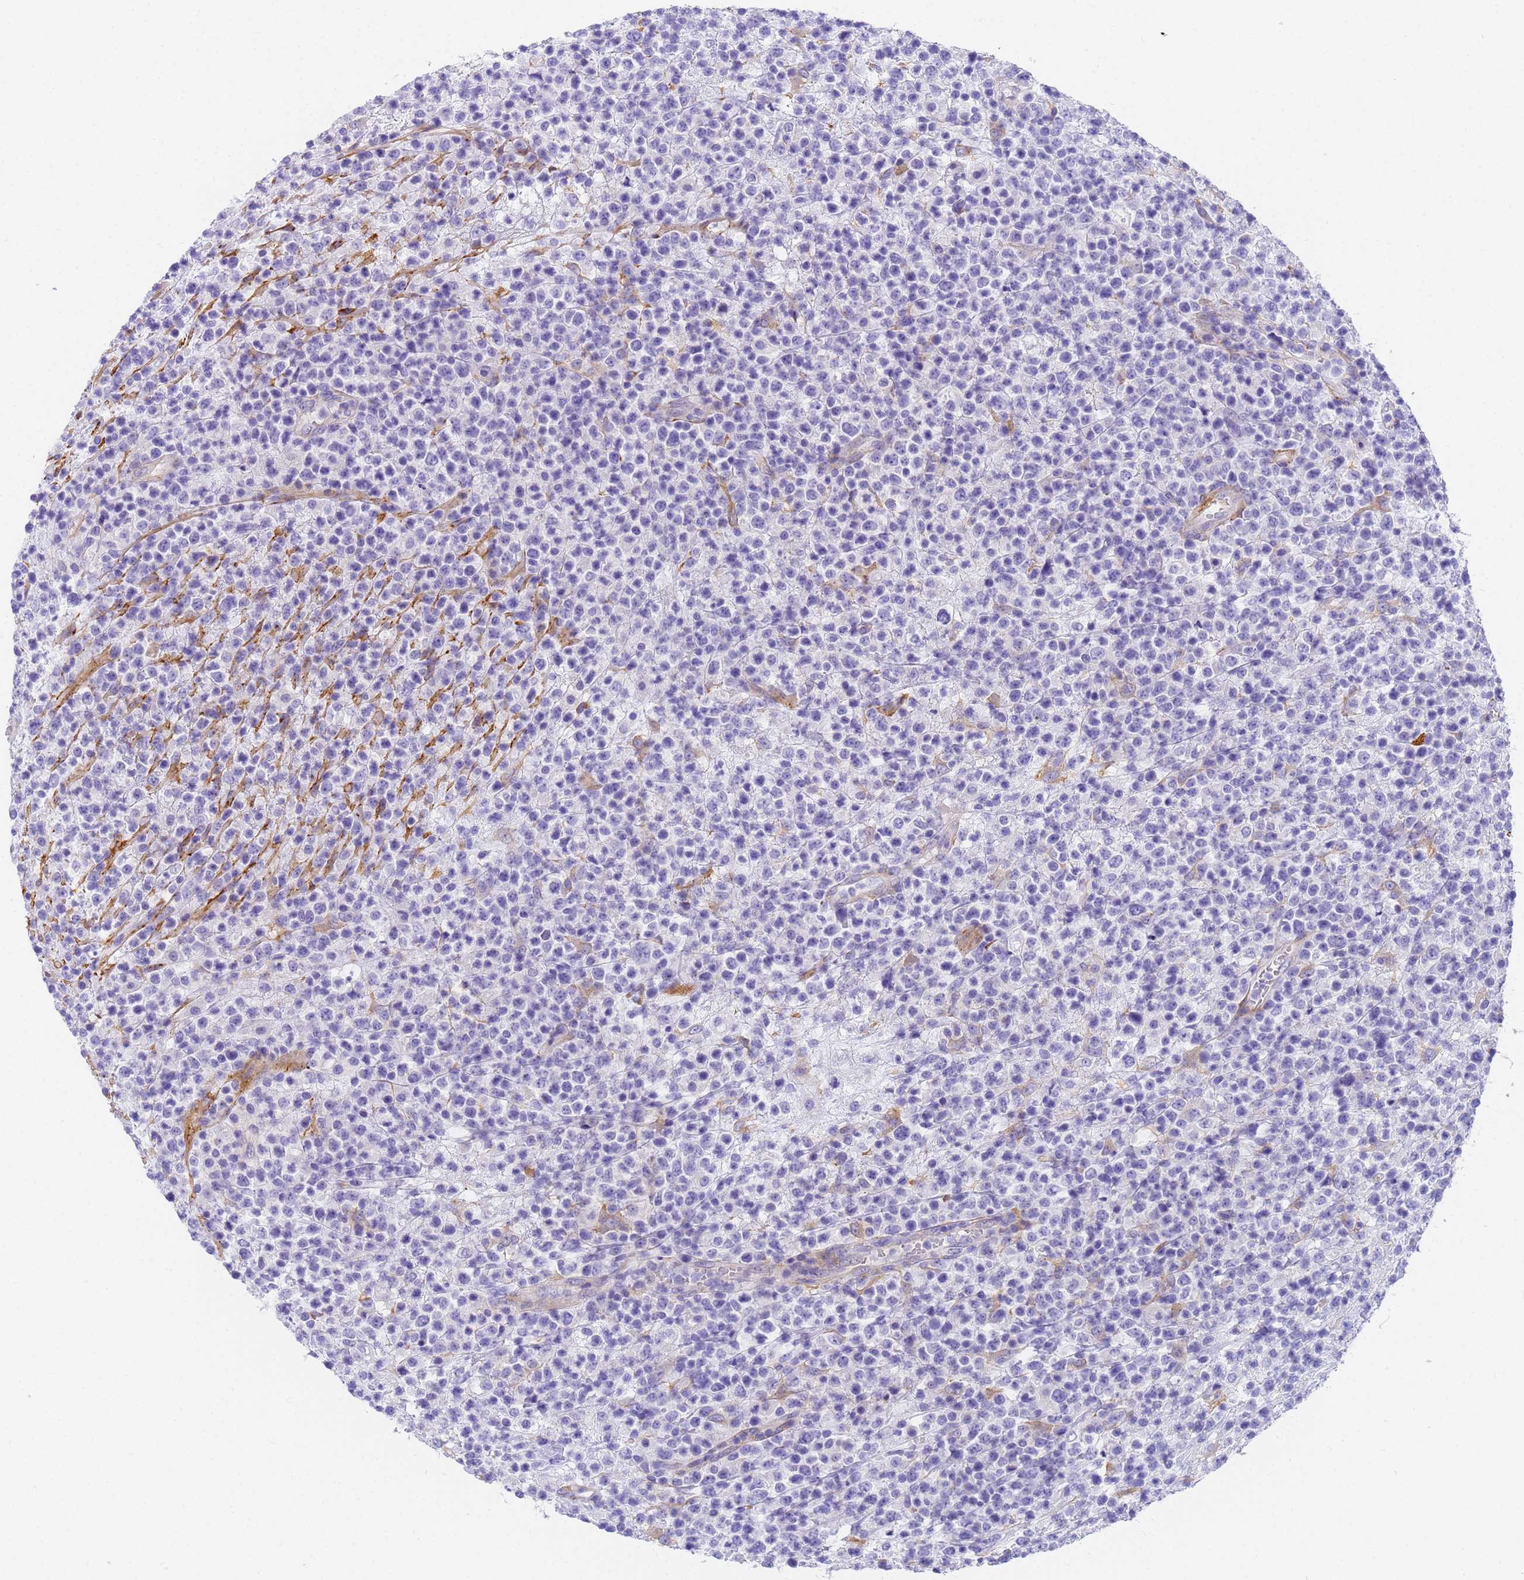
{"staining": {"intensity": "negative", "quantity": "none", "location": "none"}, "tissue": "lymphoma", "cell_type": "Tumor cells", "image_type": "cancer", "snomed": [{"axis": "morphology", "description": "Malignant lymphoma, non-Hodgkin's type, High grade"}, {"axis": "topography", "description": "Colon"}], "caption": "Protein analysis of high-grade malignant lymphoma, non-Hodgkin's type demonstrates no significant staining in tumor cells.", "gene": "MVB12A", "patient": {"sex": "female", "age": 53}}